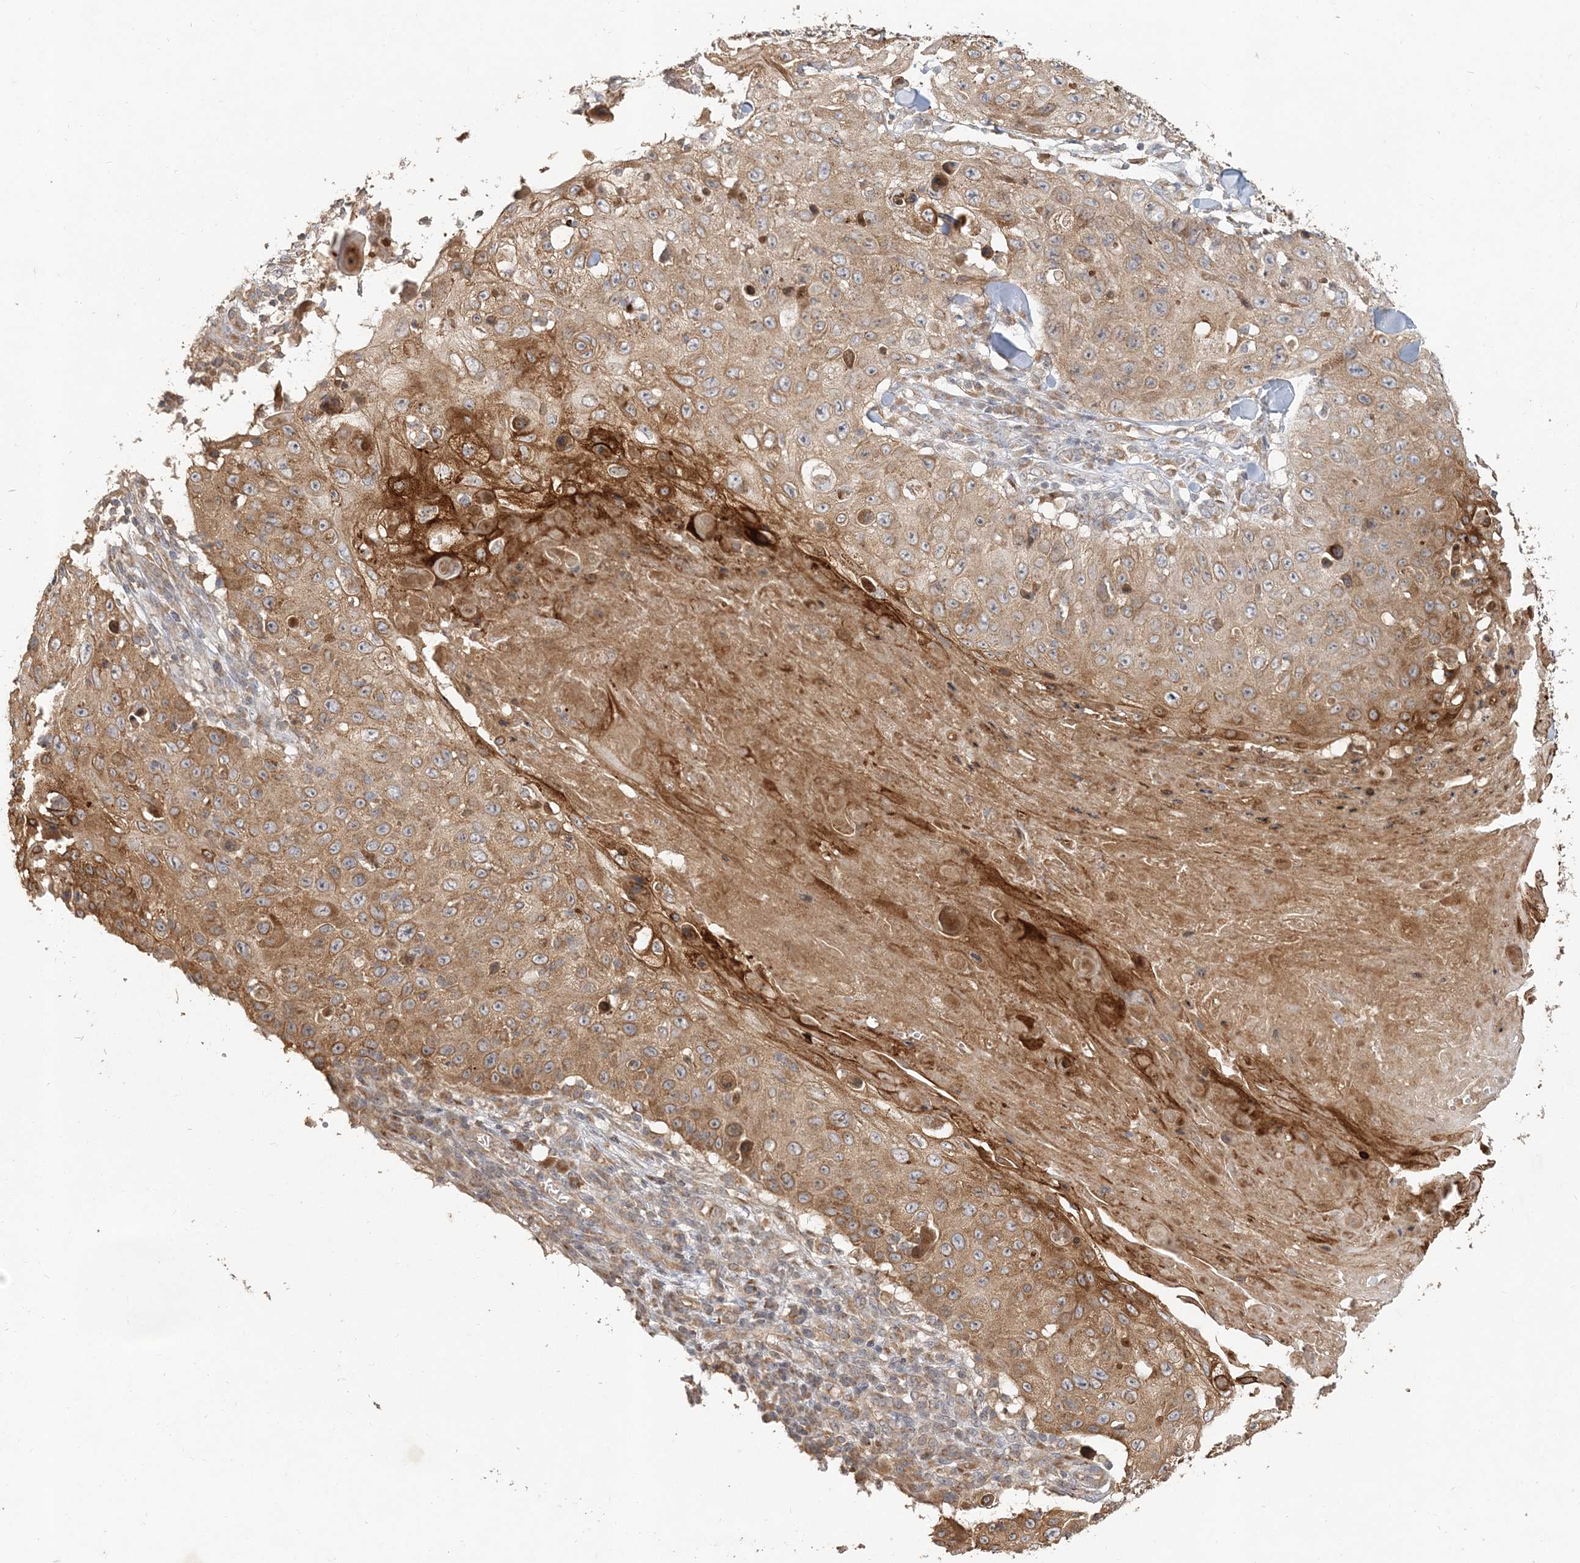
{"staining": {"intensity": "moderate", "quantity": ">75%", "location": "cytoplasmic/membranous"}, "tissue": "skin cancer", "cell_type": "Tumor cells", "image_type": "cancer", "snomed": [{"axis": "morphology", "description": "Squamous cell carcinoma, NOS"}, {"axis": "topography", "description": "Skin"}], "caption": "Tumor cells display medium levels of moderate cytoplasmic/membranous staining in approximately >75% of cells in skin cancer. (DAB (3,3'-diaminobenzidine) = brown stain, brightfield microscopy at high magnification).", "gene": "RAB14", "patient": {"sex": "male", "age": 86}}